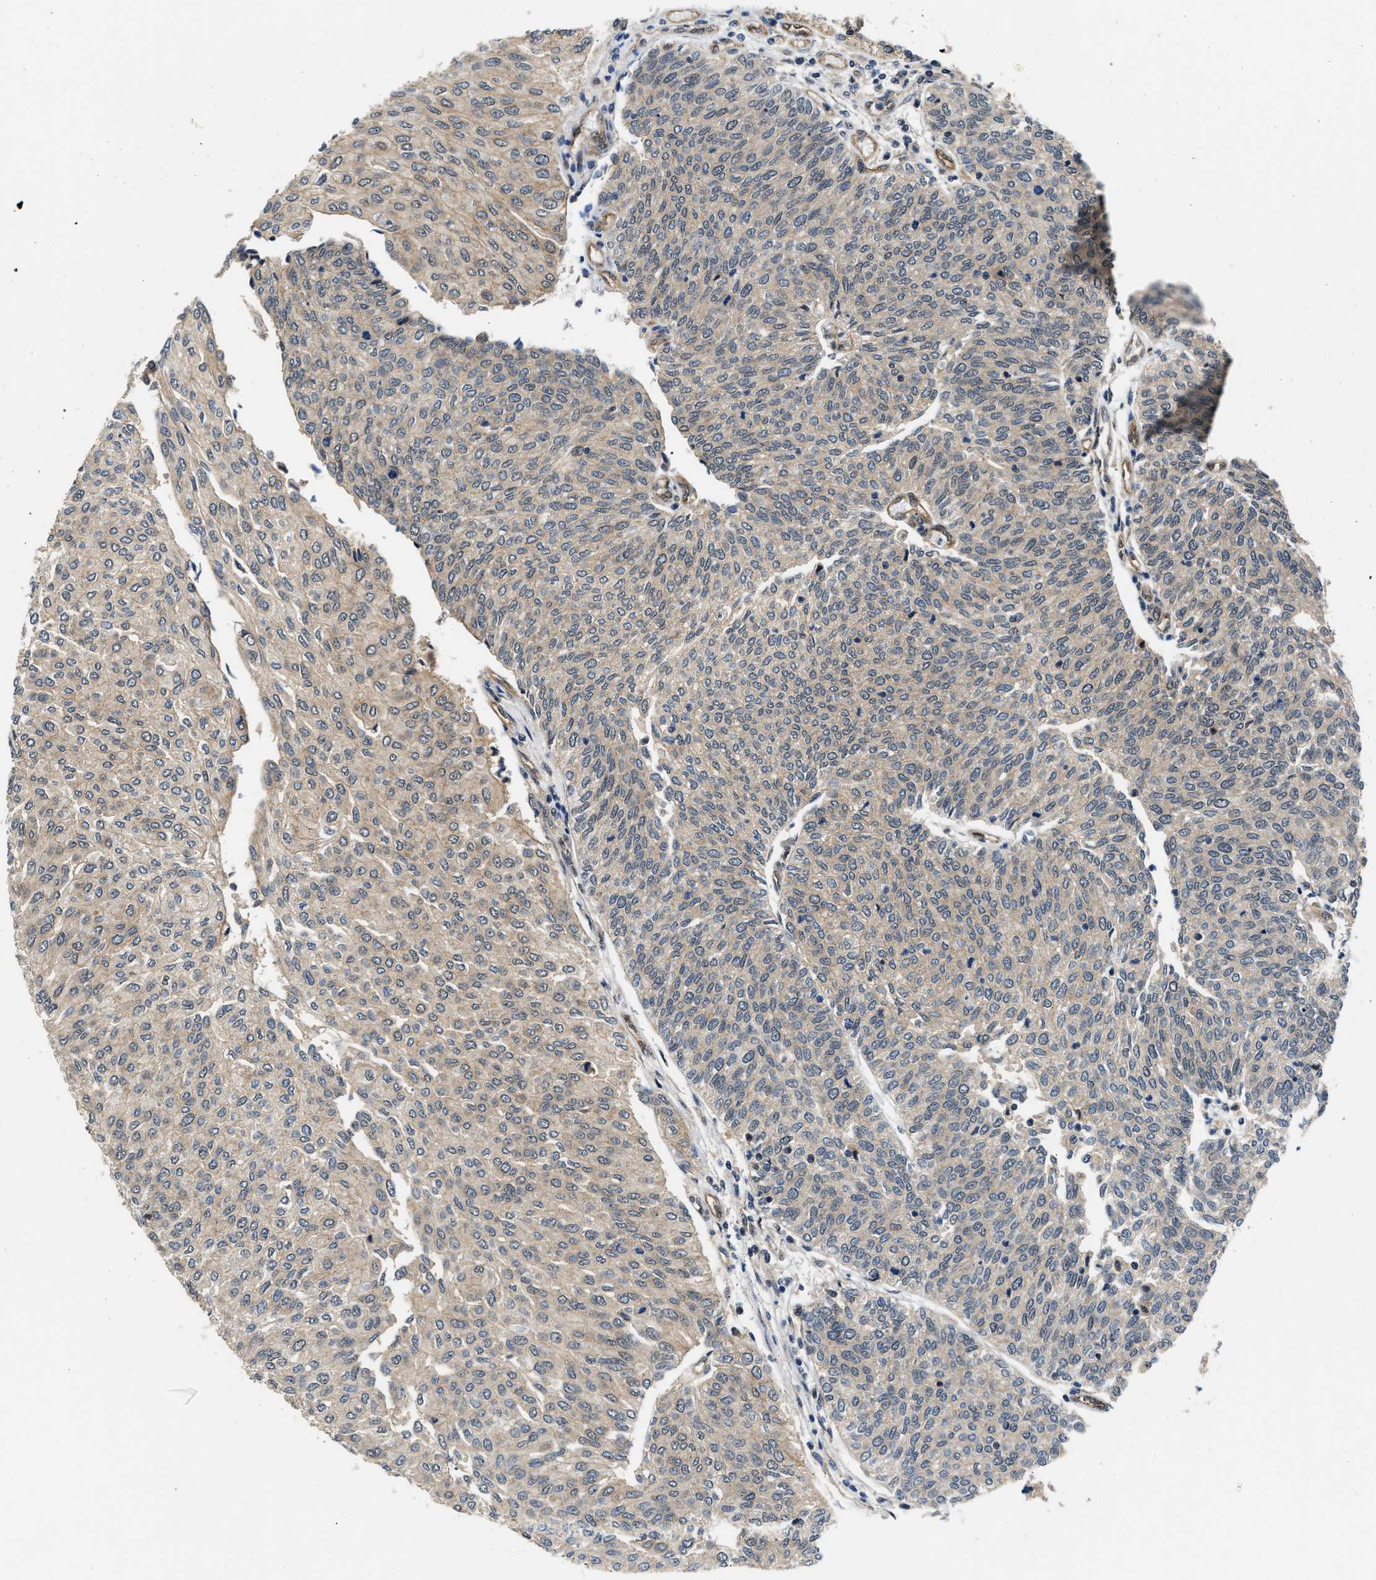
{"staining": {"intensity": "weak", "quantity": "<25%", "location": "cytoplasmic/membranous"}, "tissue": "urothelial cancer", "cell_type": "Tumor cells", "image_type": "cancer", "snomed": [{"axis": "morphology", "description": "Urothelial carcinoma, Low grade"}, {"axis": "topography", "description": "Urinary bladder"}], "caption": "This micrograph is of low-grade urothelial carcinoma stained with IHC to label a protein in brown with the nuclei are counter-stained blue. There is no positivity in tumor cells.", "gene": "COPS2", "patient": {"sex": "female", "age": 79}}